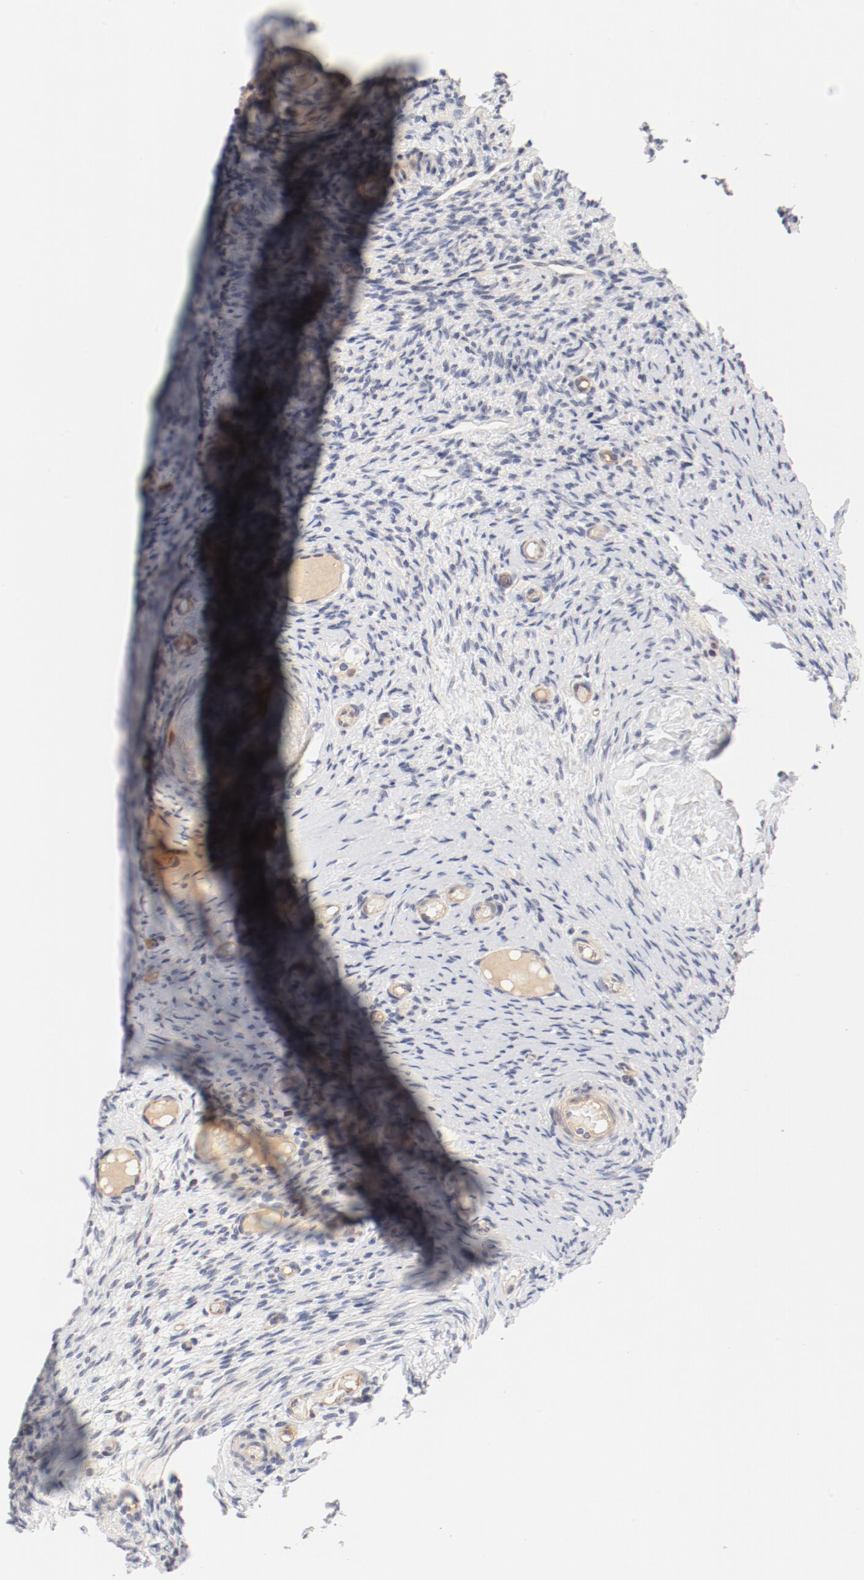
{"staining": {"intensity": "weak", "quantity": "25%-75%", "location": "cytoplasmic/membranous"}, "tissue": "ovary", "cell_type": "Follicle cells", "image_type": "normal", "snomed": [{"axis": "morphology", "description": "Normal tissue, NOS"}, {"axis": "topography", "description": "Ovary"}], "caption": "The immunohistochemical stain shows weak cytoplasmic/membranous expression in follicle cells of unremarkable ovary.", "gene": "ZNF267", "patient": {"sex": "female", "age": 60}}